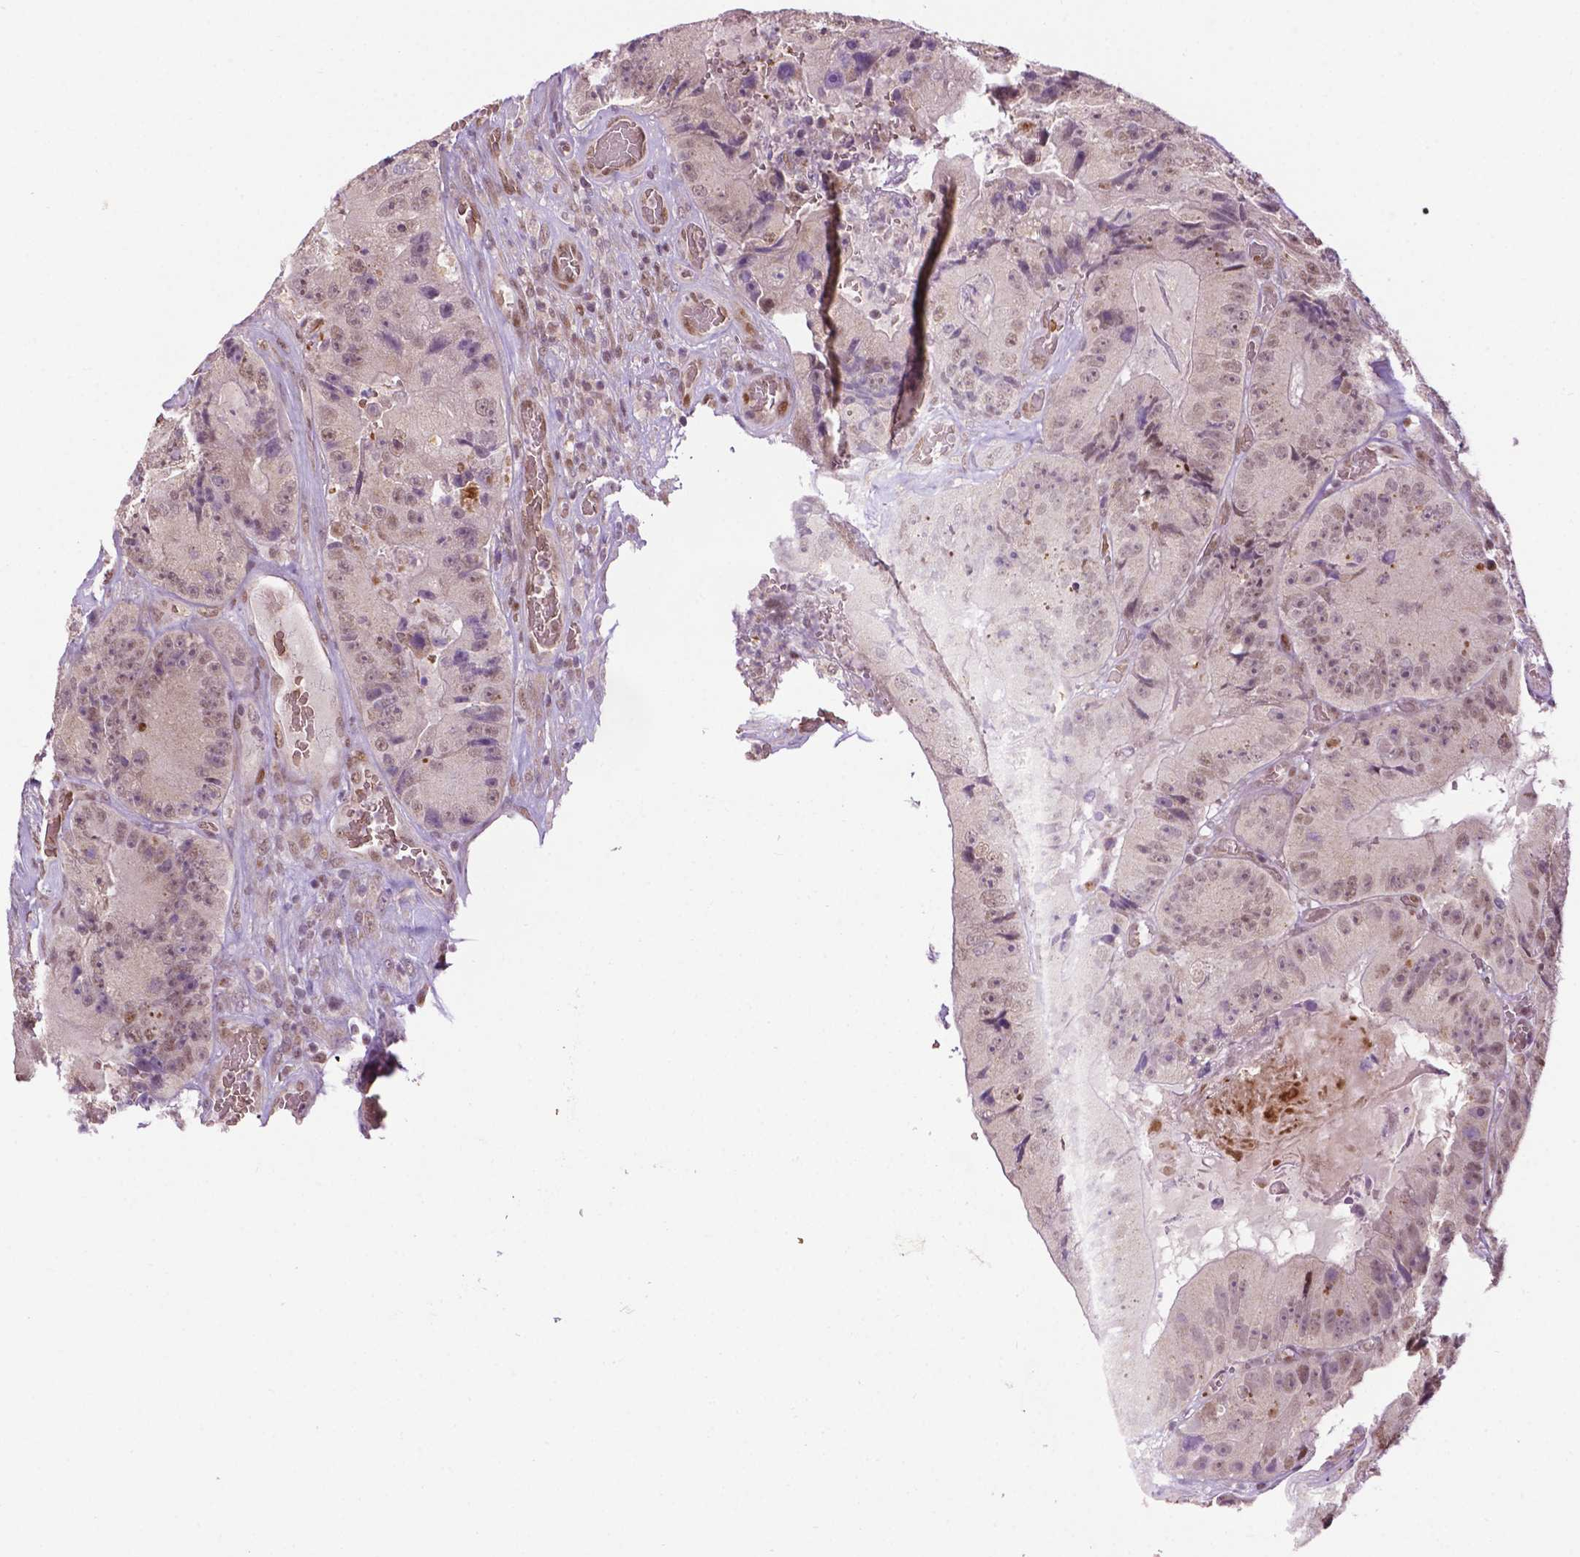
{"staining": {"intensity": "weak", "quantity": "25%-75%", "location": "nuclear"}, "tissue": "colorectal cancer", "cell_type": "Tumor cells", "image_type": "cancer", "snomed": [{"axis": "morphology", "description": "Adenocarcinoma, NOS"}, {"axis": "topography", "description": "Colon"}], "caption": "DAB immunohistochemical staining of colorectal cancer demonstrates weak nuclear protein expression in about 25%-75% of tumor cells.", "gene": "ZNF41", "patient": {"sex": "female", "age": 86}}